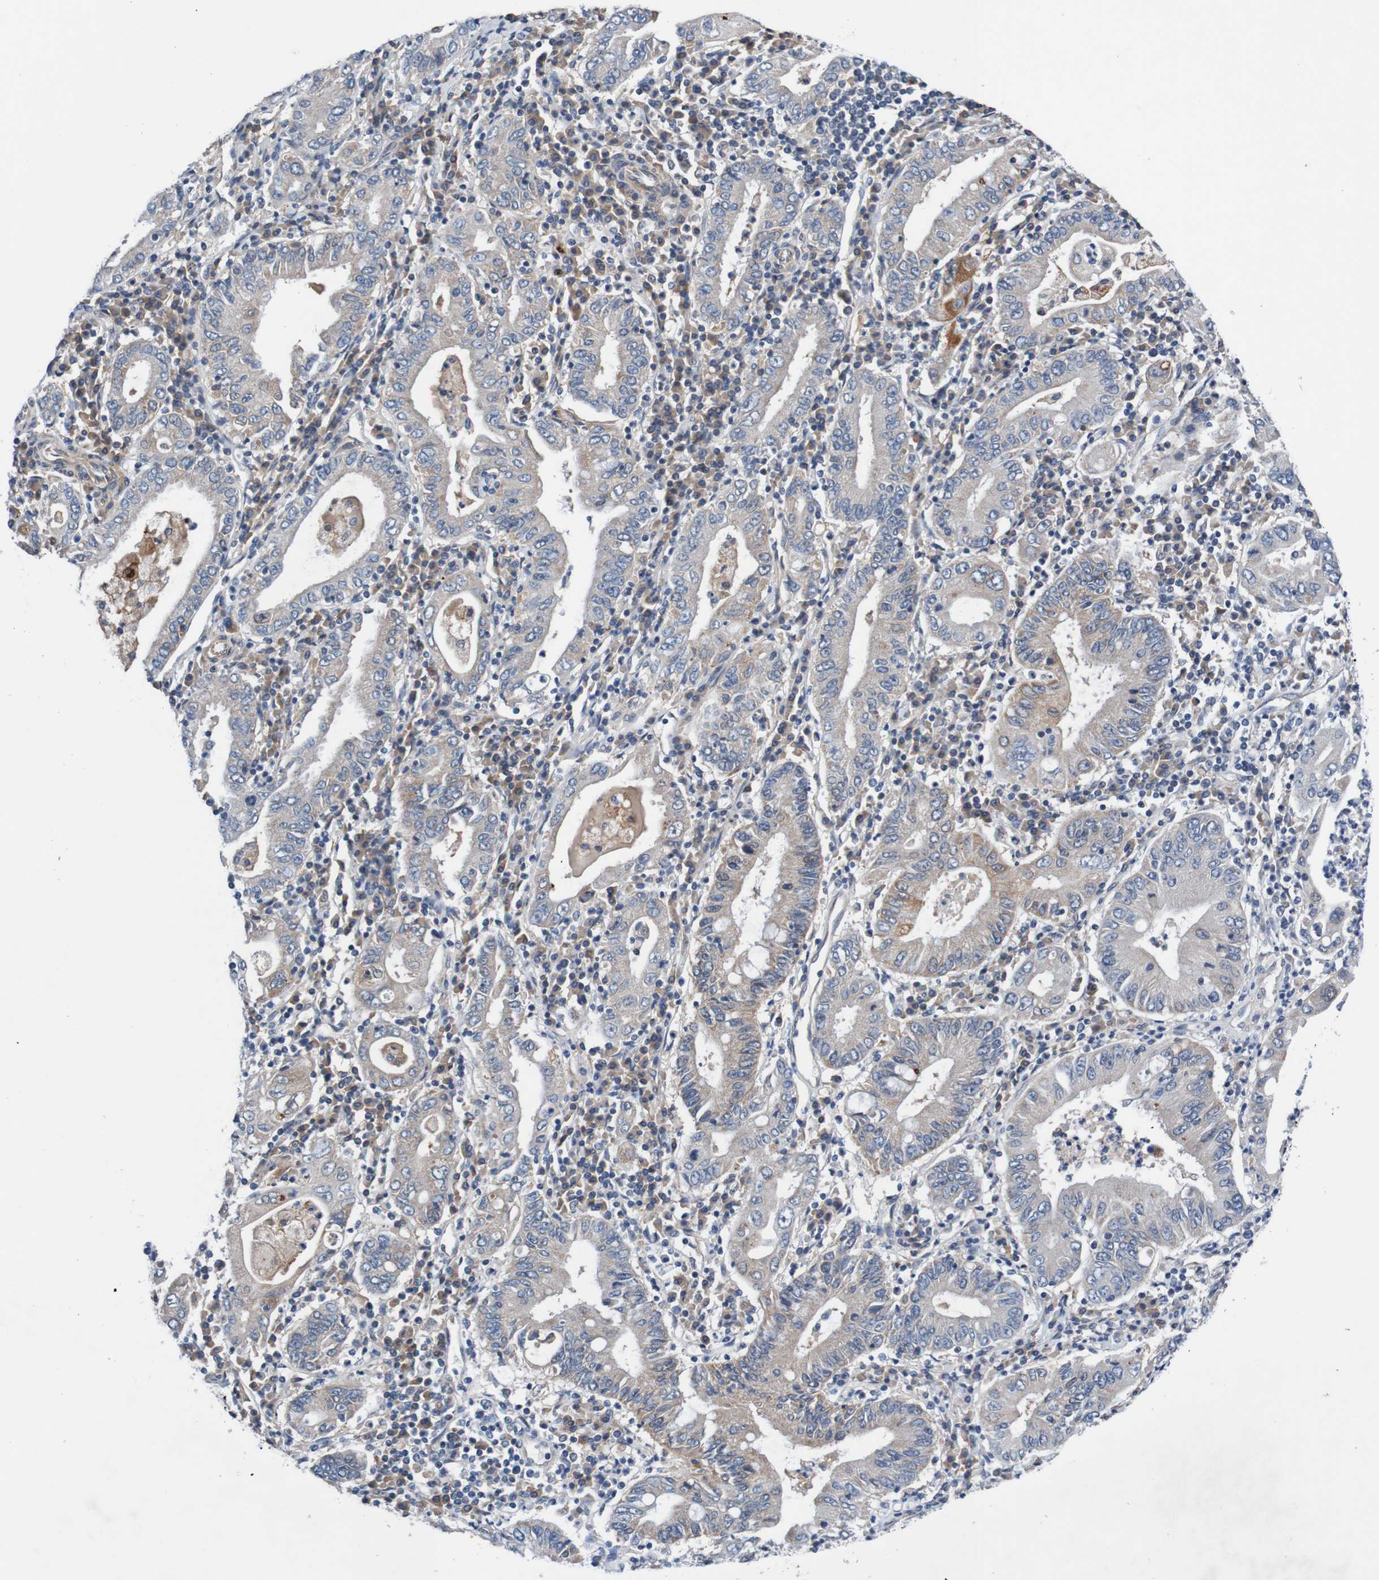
{"staining": {"intensity": "weak", "quantity": "25%-75%", "location": "cytoplasmic/membranous"}, "tissue": "stomach cancer", "cell_type": "Tumor cells", "image_type": "cancer", "snomed": [{"axis": "morphology", "description": "Normal tissue, NOS"}, {"axis": "morphology", "description": "Adenocarcinoma, NOS"}, {"axis": "topography", "description": "Esophagus"}, {"axis": "topography", "description": "Stomach, upper"}, {"axis": "topography", "description": "Peripheral nerve tissue"}], "caption": "Immunohistochemical staining of human stomach adenocarcinoma demonstrates weak cytoplasmic/membranous protein expression in approximately 25%-75% of tumor cells.", "gene": "CPED1", "patient": {"sex": "male", "age": 62}}